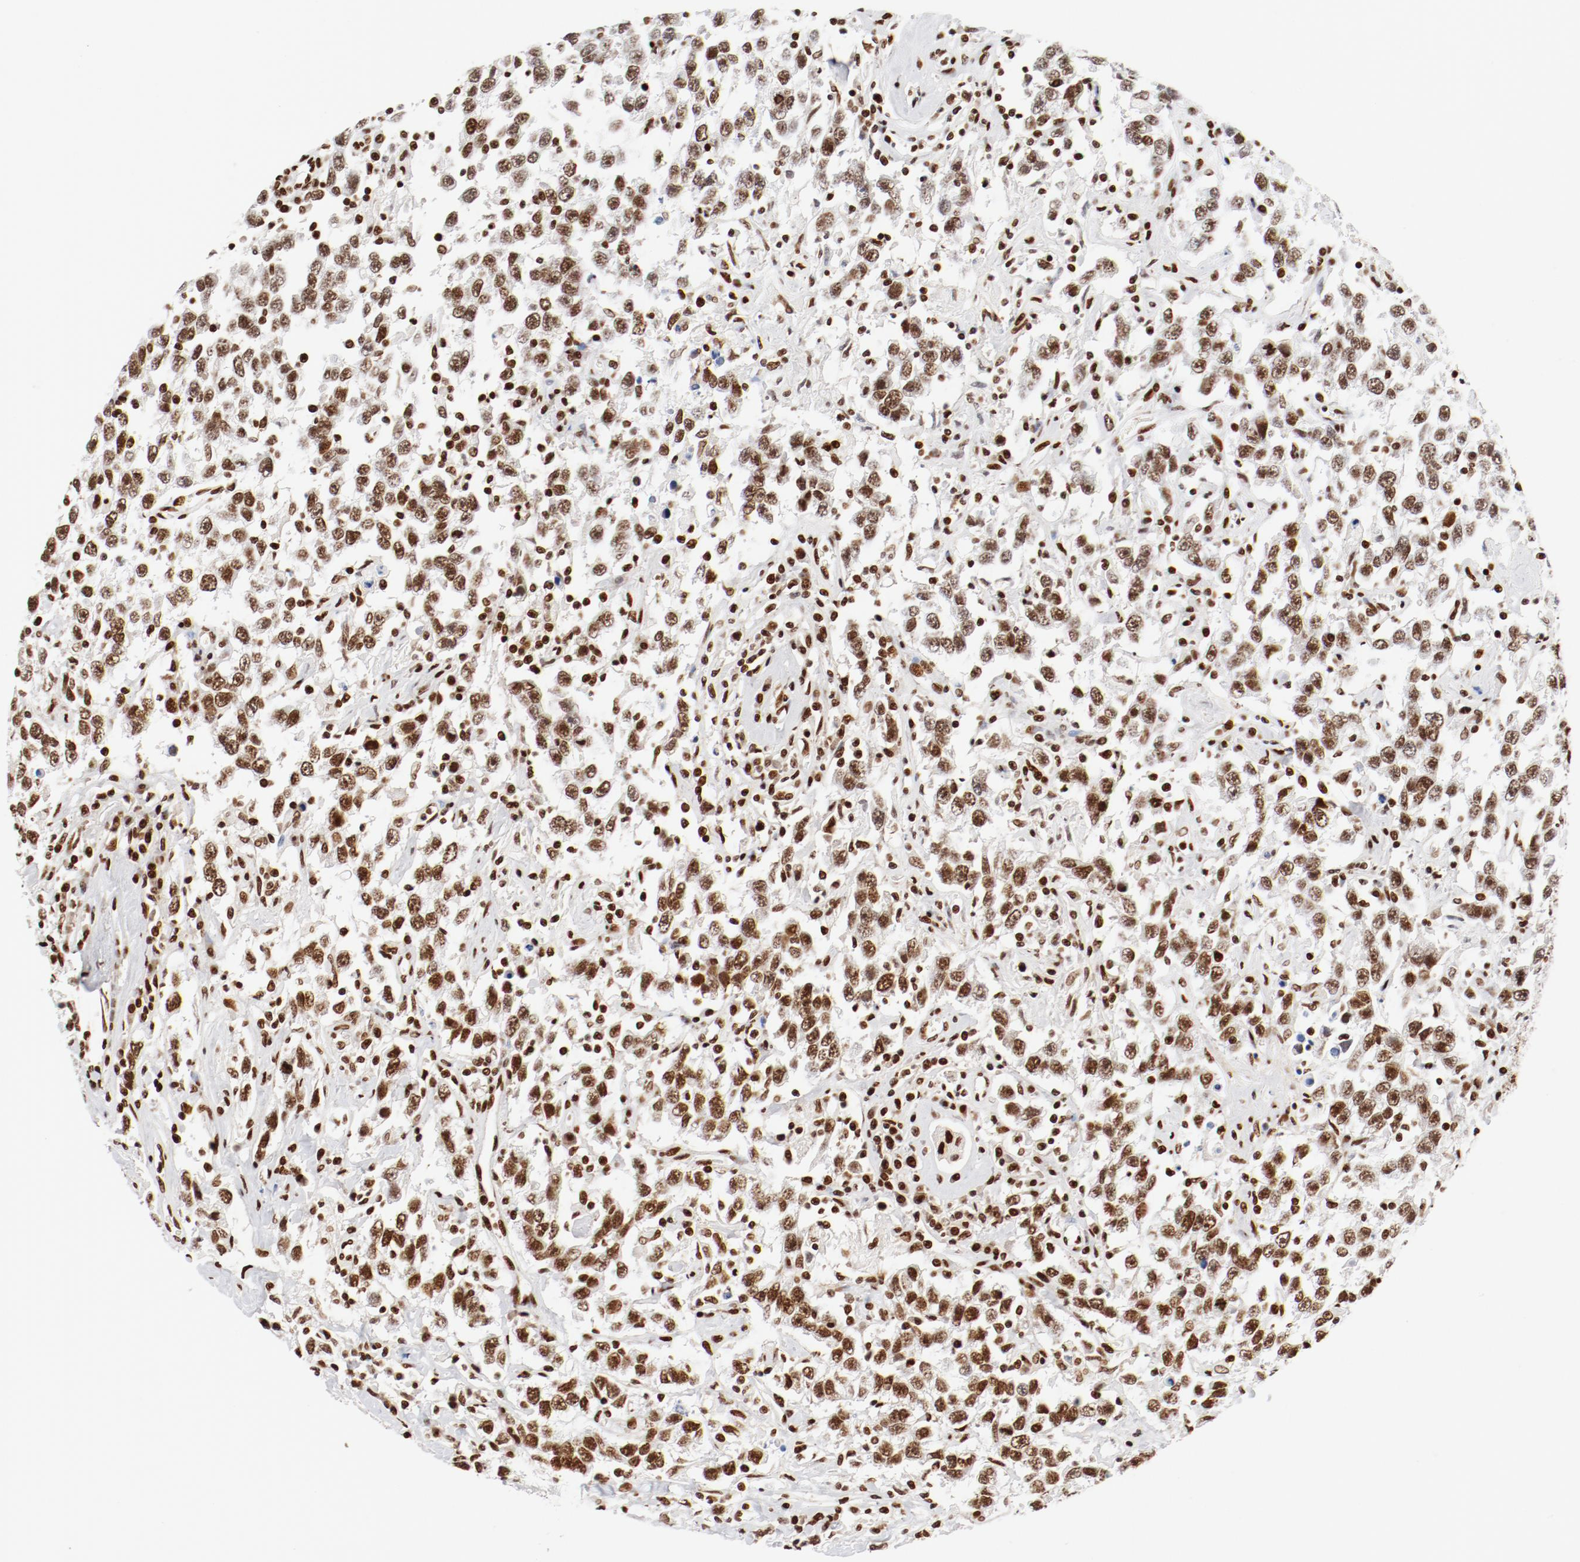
{"staining": {"intensity": "moderate", "quantity": ">75%", "location": "nuclear"}, "tissue": "testis cancer", "cell_type": "Tumor cells", "image_type": "cancer", "snomed": [{"axis": "morphology", "description": "Seminoma, NOS"}, {"axis": "topography", "description": "Testis"}], "caption": "The micrograph demonstrates staining of seminoma (testis), revealing moderate nuclear protein expression (brown color) within tumor cells. (IHC, brightfield microscopy, high magnification).", "gene": "CTBP1", "patient": {"sex": "male", "age": 41}}